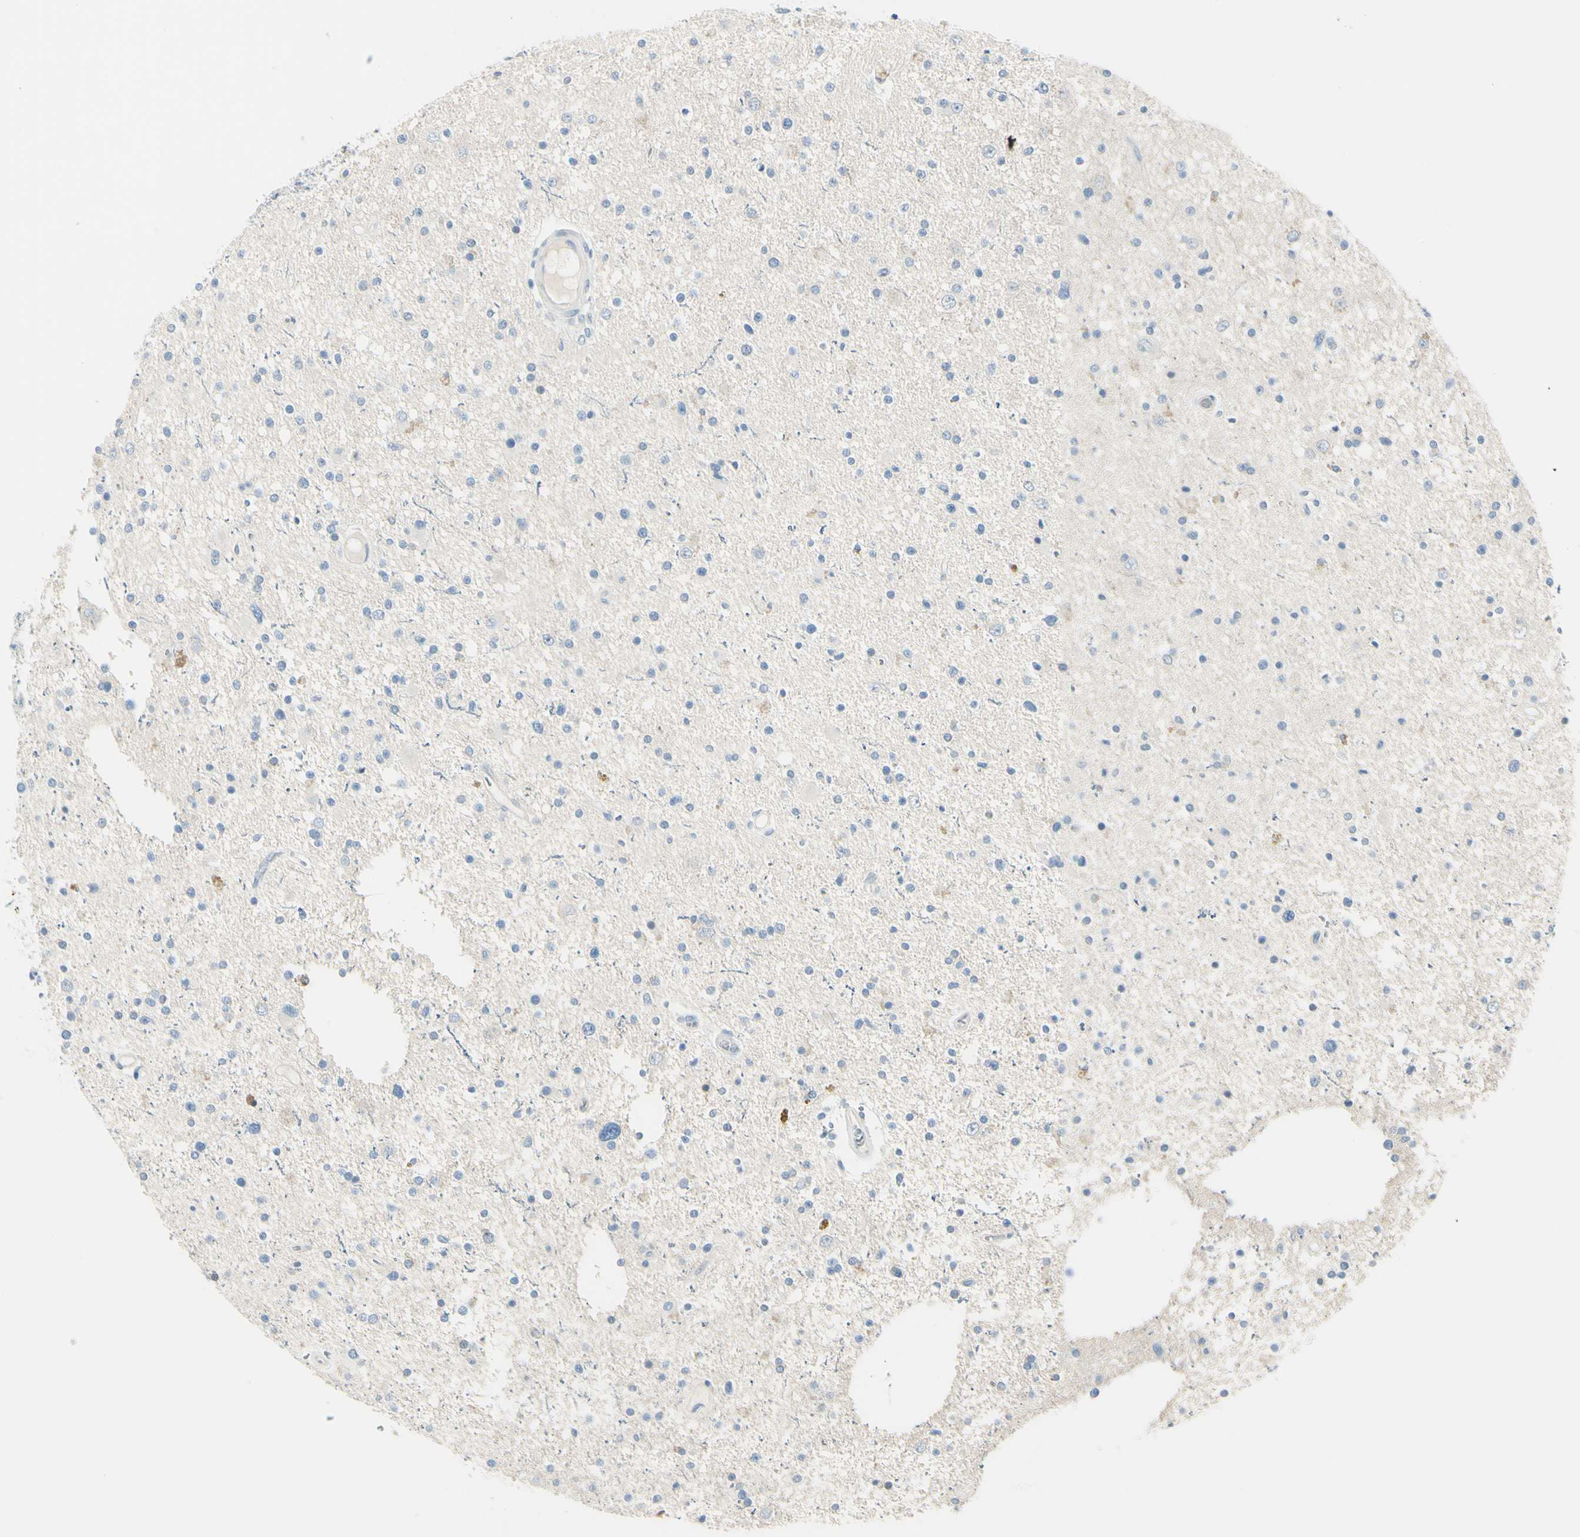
{"staining": {"intensity": "negative", "quantity": "none", "location": "none"}, "tissue": "glioma", "cell_type": "Tumor cells", "image_type": "cancer", "snomed": [{"axis": "morphology", "description": "Glioma, malignant, High grade"}, {"axis": "topography", "description": "Brain"}], "caption": "Immunohistochemistry micrograph of human glioma stained for a protein (brown), which exhibits no staining in tumor cells.", "gene": "DLG4", "patient": {"sex": "male", "age": 33}}